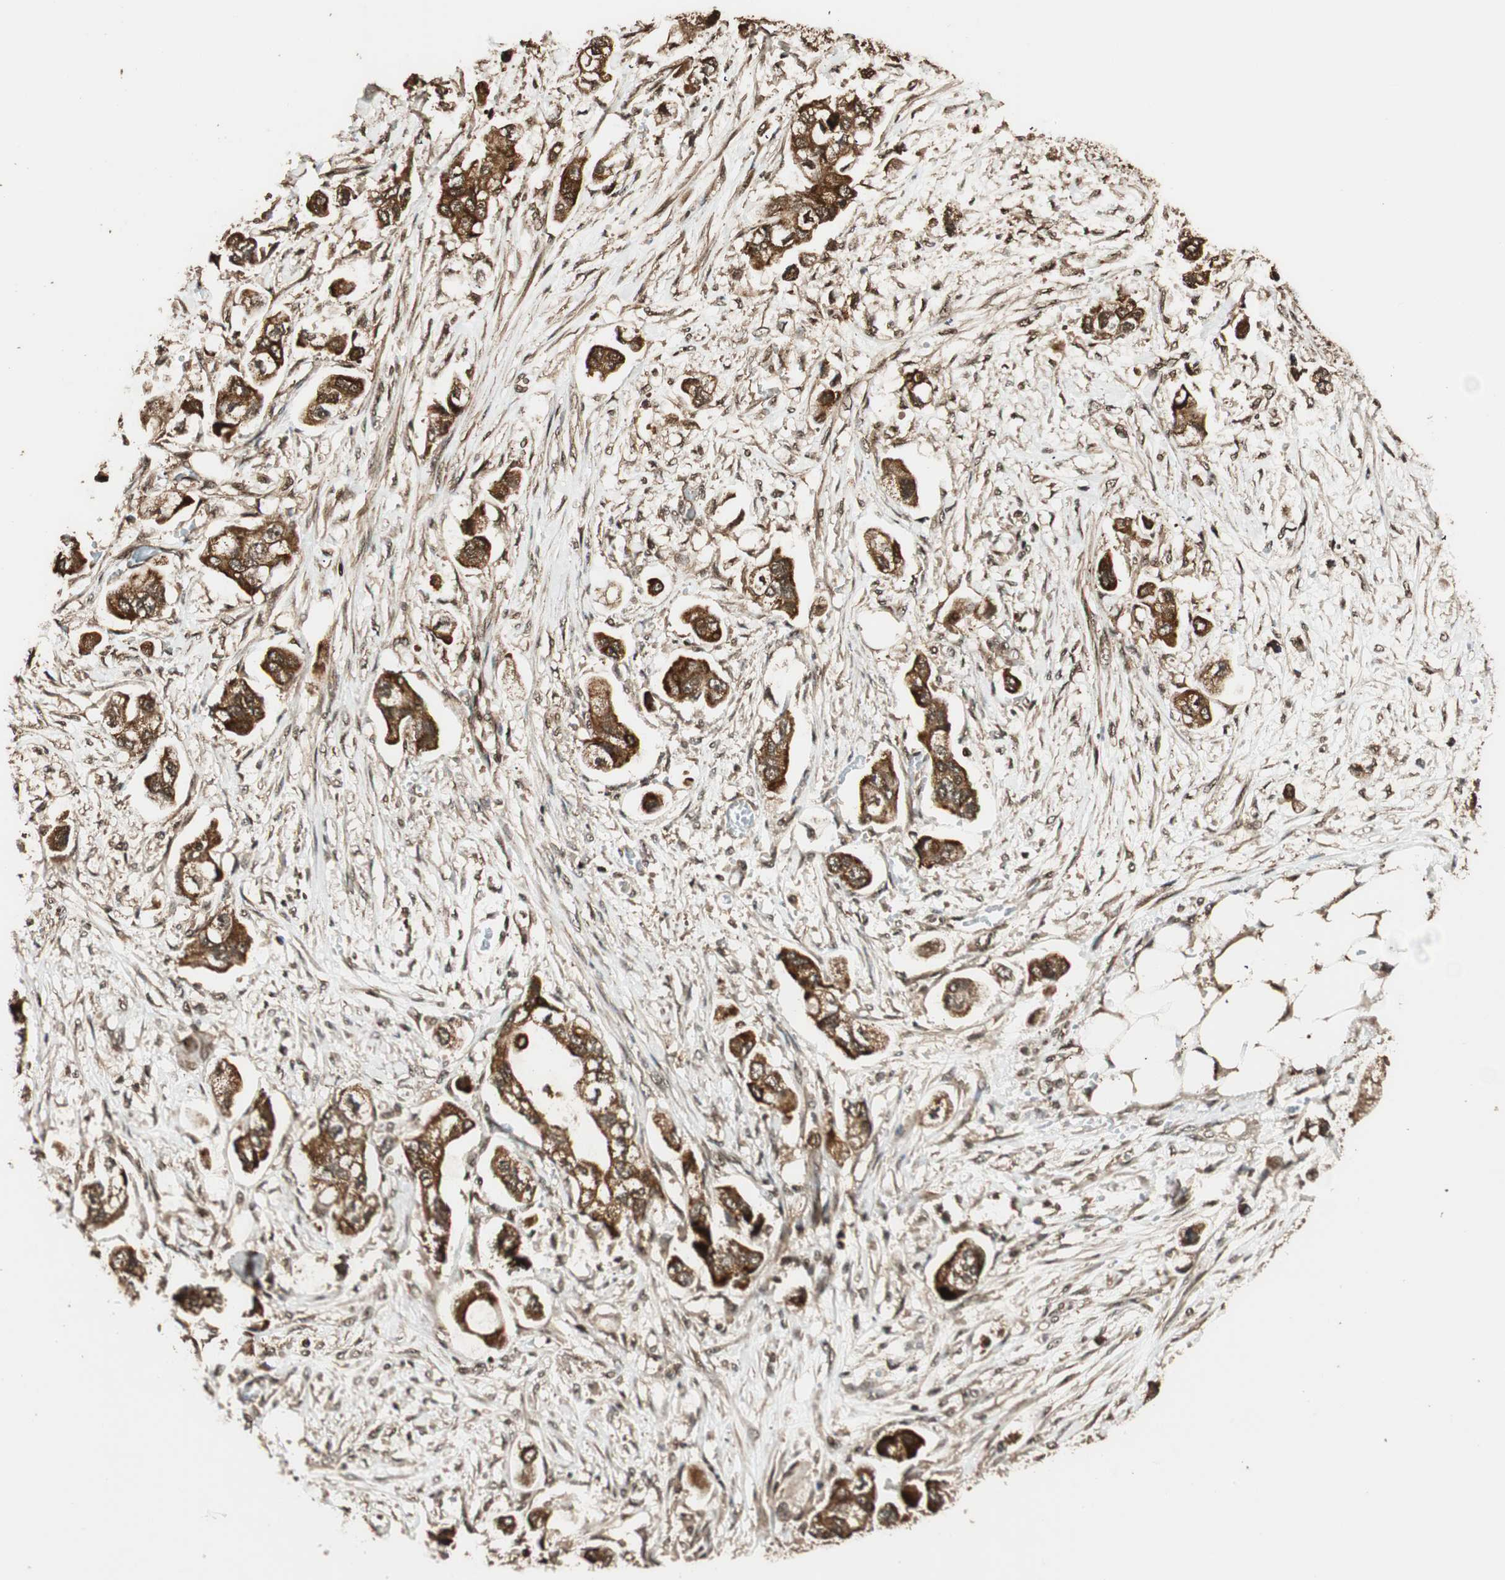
{"staining": {"intensity": "strong", "quantity": ">75%", "location": "cytoplasmic/membranous"}, "tissue": "stomach cancer", "cell_type": "Tumor cells", "image_type": "cancer", "snomed": [{"axis": "morphology", "description": "Adenocarcinoma, NOS"}, {"axis": "topography", "description": "Stomach"}], "caption": "This micrograph demonstrates immunohistochemistry staining of stomach cancer (adenocarcinoma), with high strong cytoplasmic/membranous expression in about >75% of tumor cells.", "gene": "ALKBH5", "patient": {"sex": "male", "age": 62}}